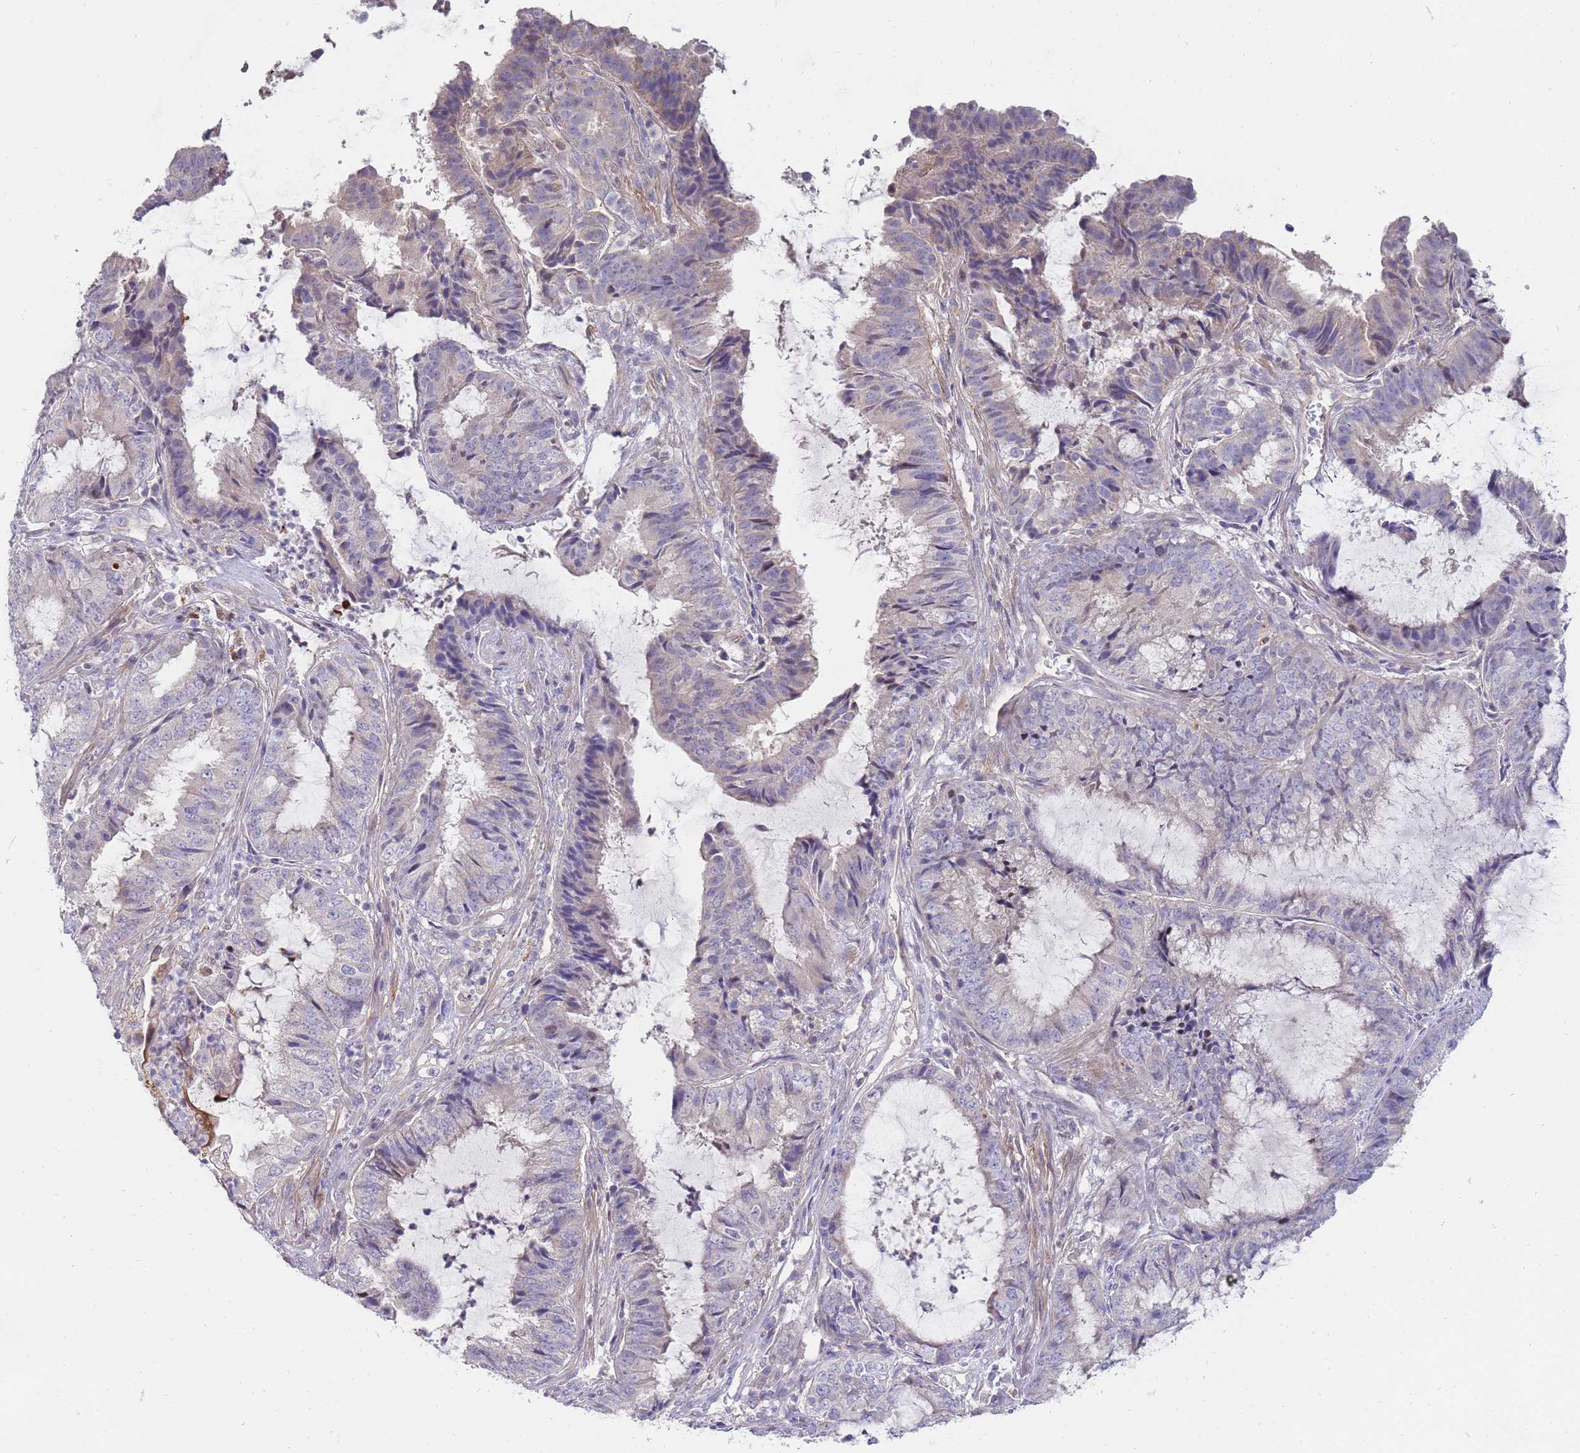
{"staining": {"intensity": "negative", "quantity": "none", "location": "none"}, "tissue": "endometrial cancer", "cell_type": "Tumor cells", "image_type": "cancer", "snomed": [{"axis": "morphology", "description": "Adenocarcinoma, NOS"}, {"axis": "topography", "description": "Endometrium"}], "caption": "Immunohistochemistry of endometrial adenocarcinoma shows no expression in tumor cells.", "gene": "STK25", "patient": {"sex": "female", "age": 51}}